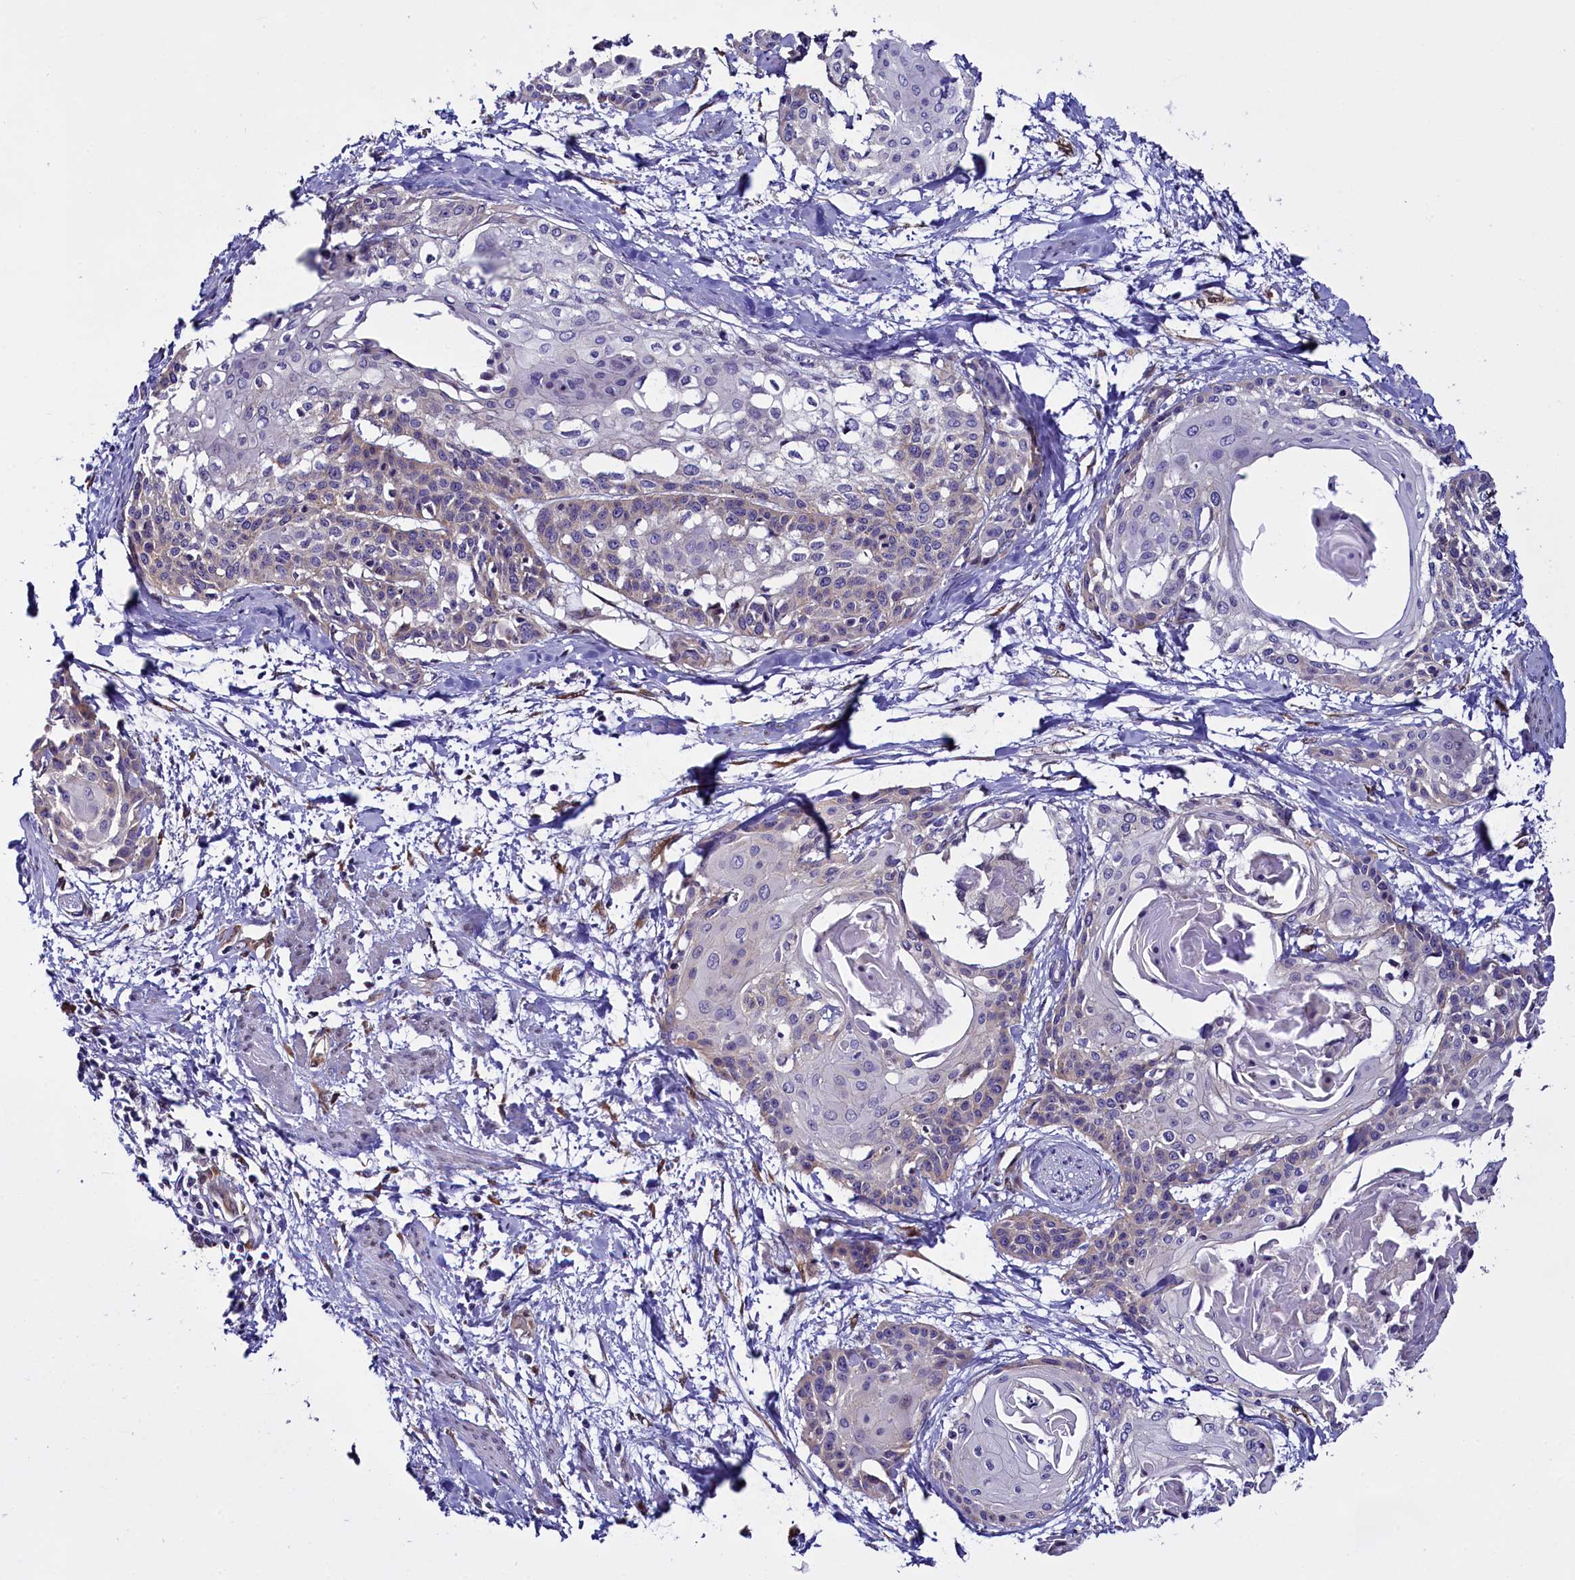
{"staining": {"intensity": "negative", "quantity": "none", "location": "none"}, "tissue": "cervical cancer", "cell_type": "Tumor cells", "image_type": "cancer", "snomed": [{"axis": "morphology", "description": "Squamous cell carcinoma, NOS"}, {"axis": "topography", "description": "Cervix"}], "caption": "There is no significant staining in tumor cells of cervical squamous cell carcinoma. The staining is performed using DAB (3,3'-diaminobenzidine) brown chromogen with nuclei counter-stained in using hematoxylin.", "gene": "UACA", "patient": {"sex": "female", "age": 57}}